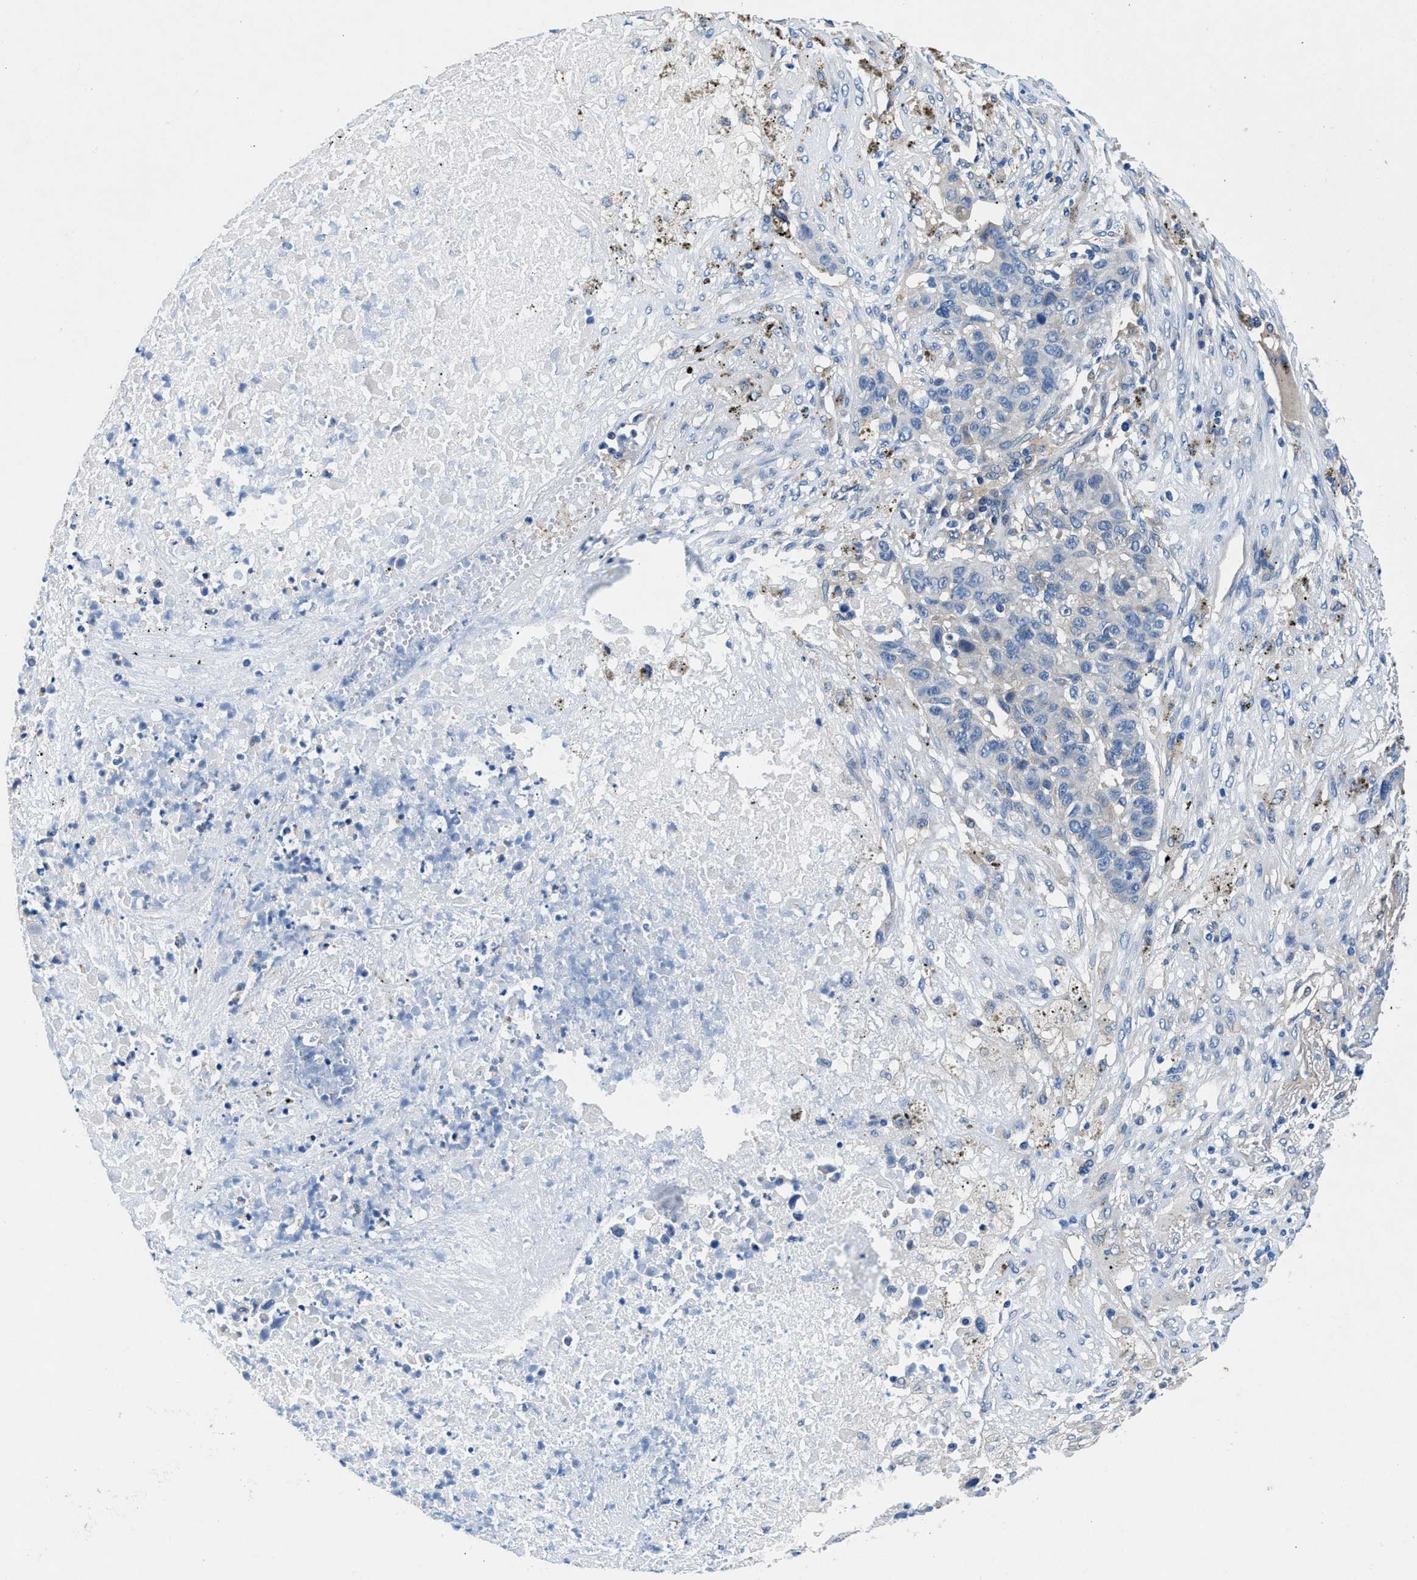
{"staining": {"intensity": "negative", "quantity": "none", "location": "none"}, "tissue": "lung cancer", "cell_type": "Tumor cells", "image_type": "cancer", "snomed": [{"axis": "morphology", "description": "Squamous cell carcinoma, NOS"}, {"axis": "topography", "description": "Lung"}], "caption": "Photomicrograph shows no protein positivity in tumor cells of lung cancer tissue.", "gene": "COPS2", "patient": {"sex": "male", "age": 57}}